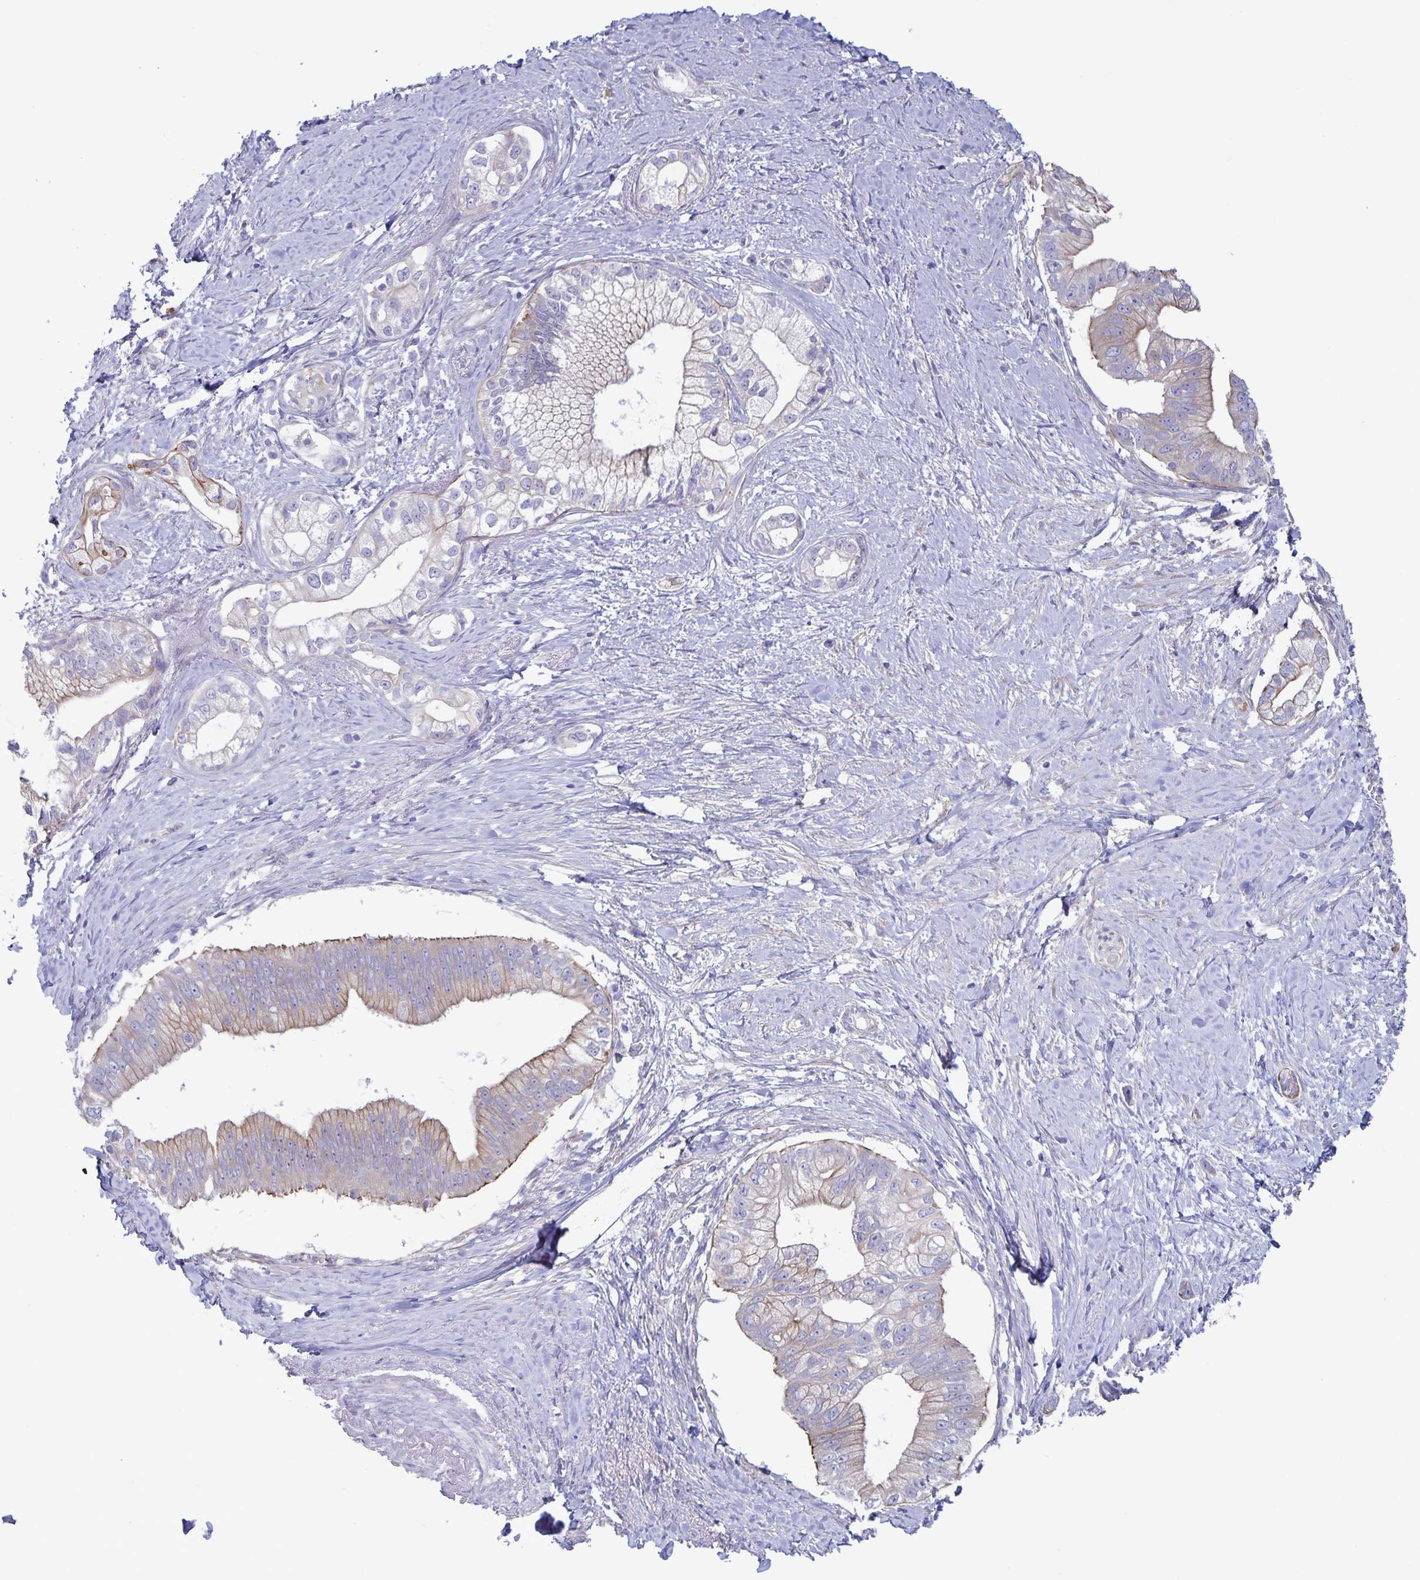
{"staining": {"intensity": "weak", "quantity": "25%-75%", "location": "cytoplasmic/membranous"}, "tissue": "pancreatic cancer", "cell_type": "Tumor cells", "image_type": "cancer", "snomed": [{"axis": "morphology", "description": "Adenocarcinoma, NOS"}, {"axis": "topography", "description": "Pancreas"}], "caption": "Immunohistochemistry (IHC) photomicrograph of neoplastic tissue: human pancreatic cancer (adenocarcinoma) stained using IHC reveals low levels of weak protein expression localized specifically in the cytoplasmic/membranous of tumor cells, appearing as a cytoplasmic/membranous brown color.", "gene": "PLCB3", "patient": {"sex": "male", "age": 70}}